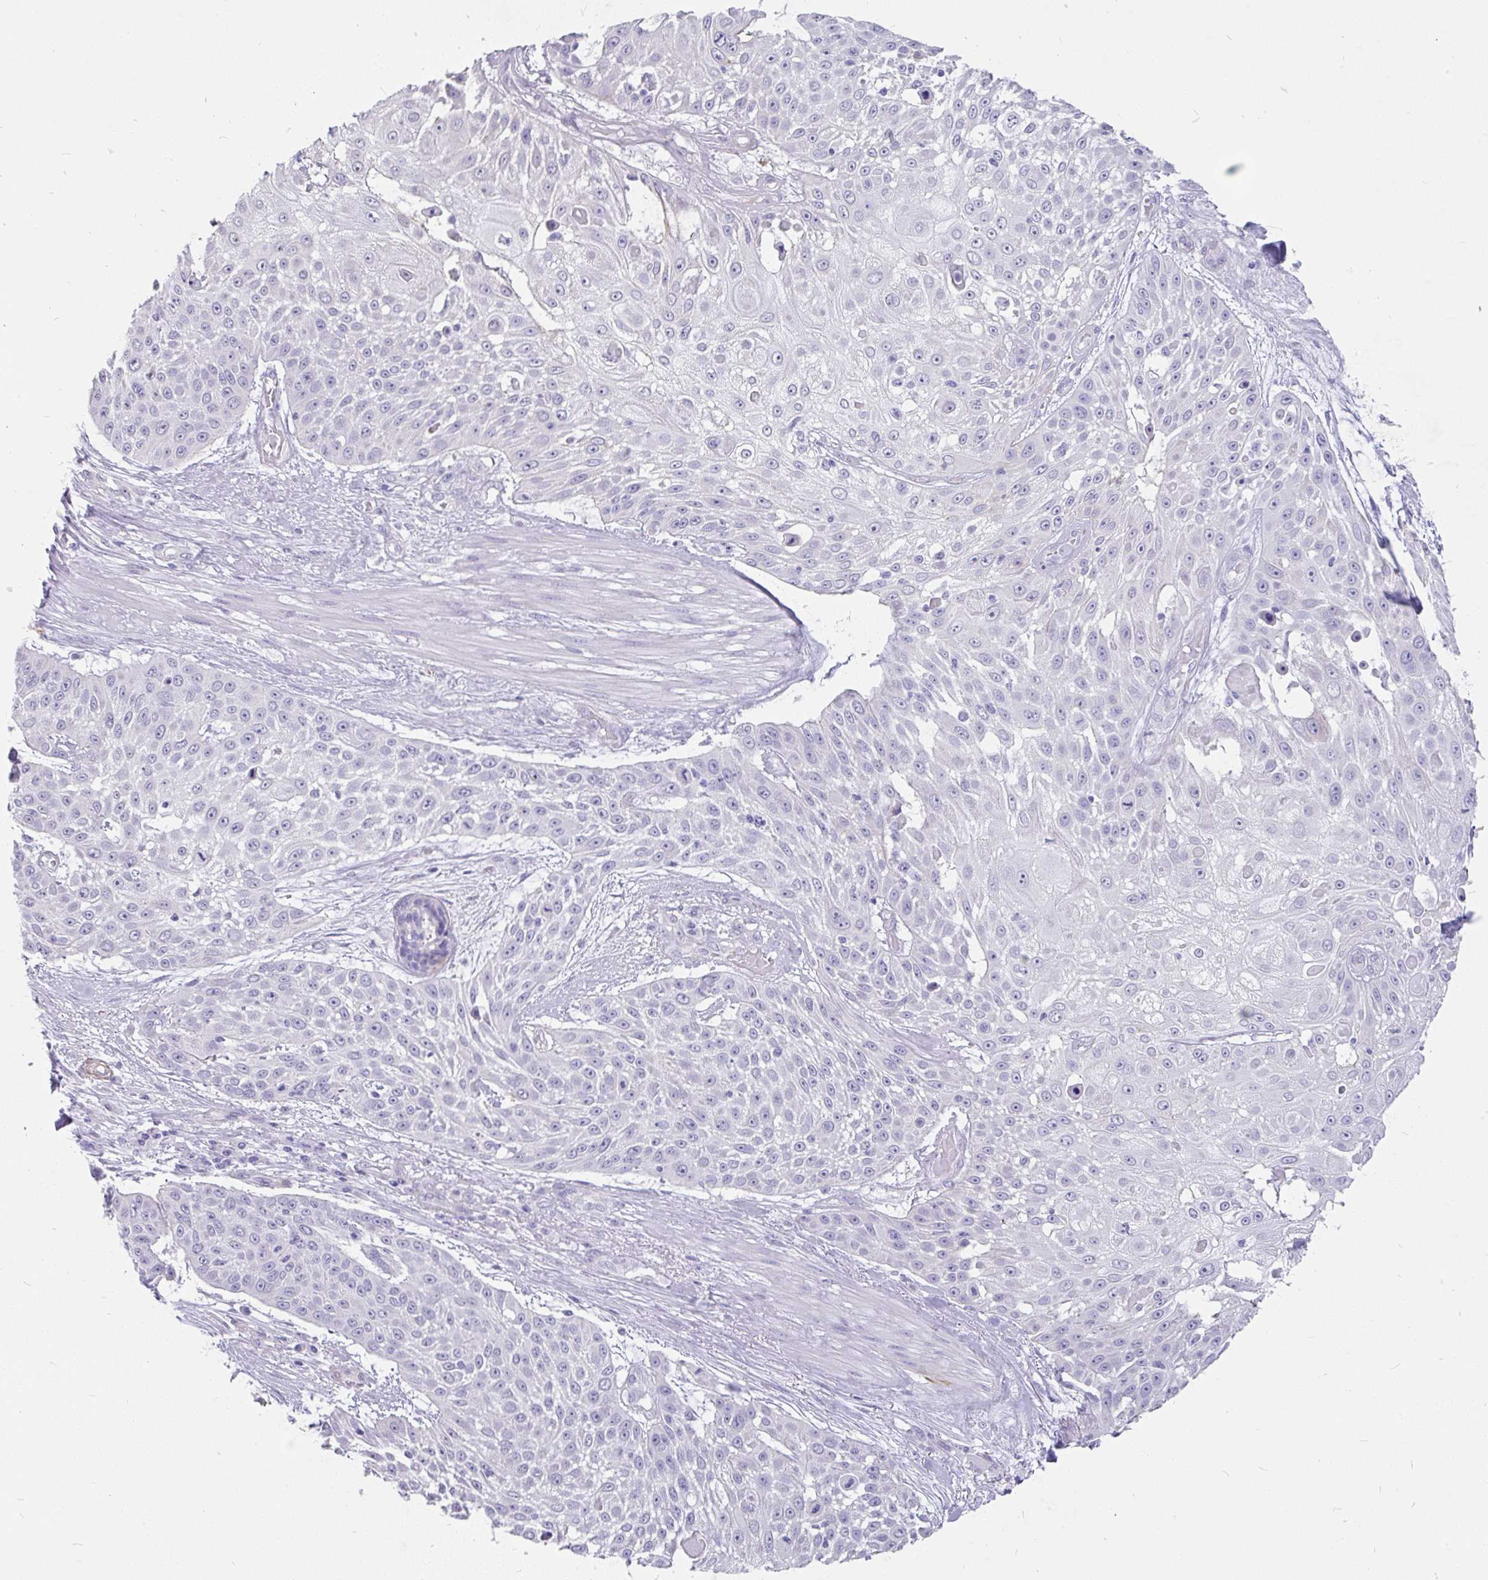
{"staining": {"intensity": "negative", "quantity": "none", "location": "none"}, "tissue": "skin cancer", "cell_type": "Tumor cells", "image_type": "cancer", "snomed": [{"axis": "morphology", "description": "Squamous cell carcinoma, NOS"}, {"axis": "topography", "description": "Skin"}], "caption": "An image of human skin squamous cell carcinoma is negative for staining in tumor cells.", "gene": "EML5", "patient": {"sex": "female", "age": 86}}